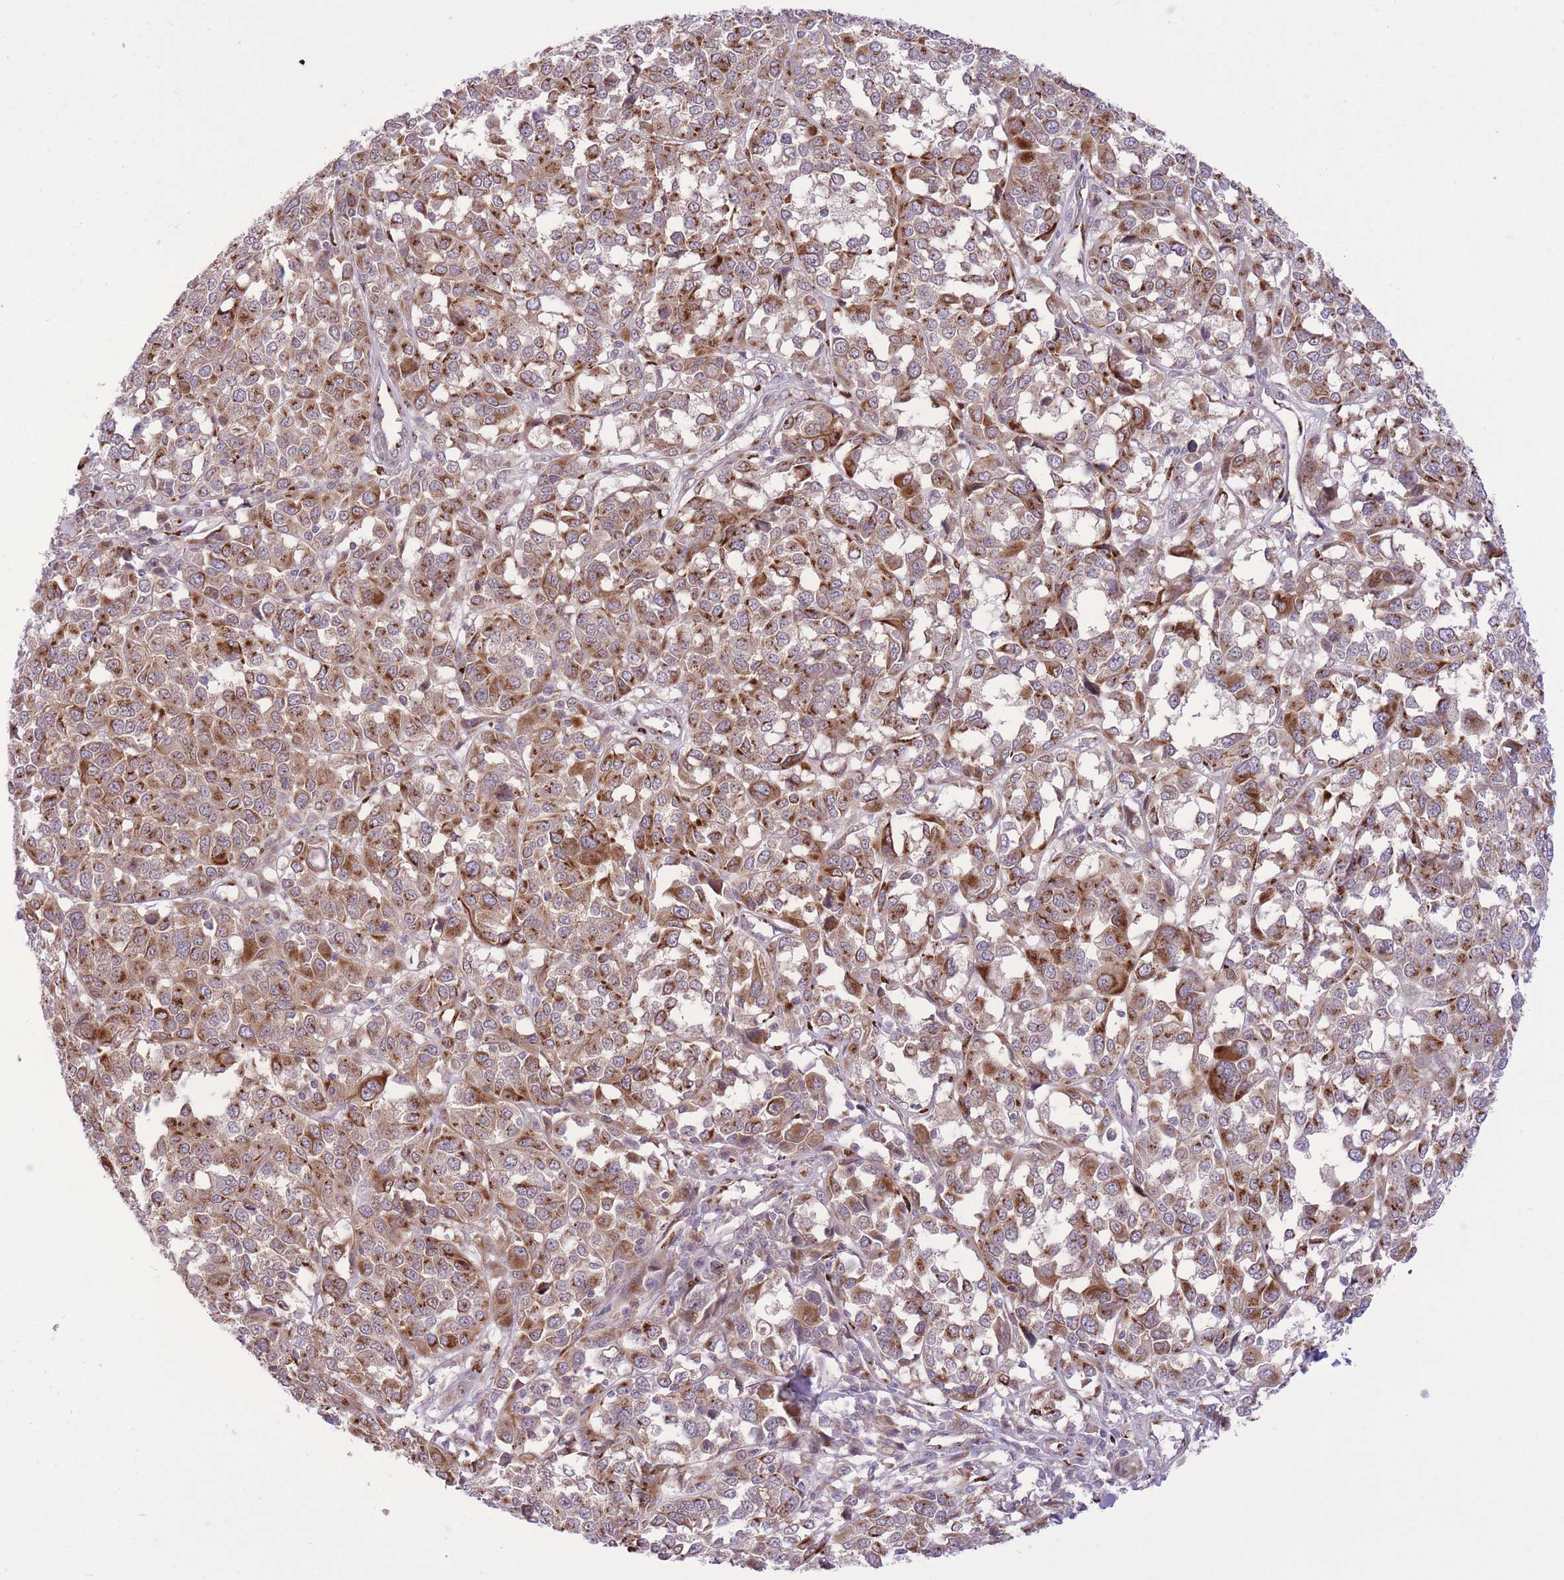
{"staining": {"intensity": "moderate", "quantity": ">75%", "location": "cytoplasmic/membranous"}, "tissue": "melanoma", "cell_type": "Tumor cells", "image_type": "cancer", "snomed": [{"axis": "morphology", "description": "Malignant melanoma, Metastatic site"}, {"axis": "topography", "description": "Lymph node"}], "caption": "Protein expression analysis of malignant melanoma (metastatic site) exhibits moderate cytoplasmic/membranous staining in approximately >75% of tumor cells.", "gene": "ZBED5", "patient": {"sex": "male", "age": 44}}